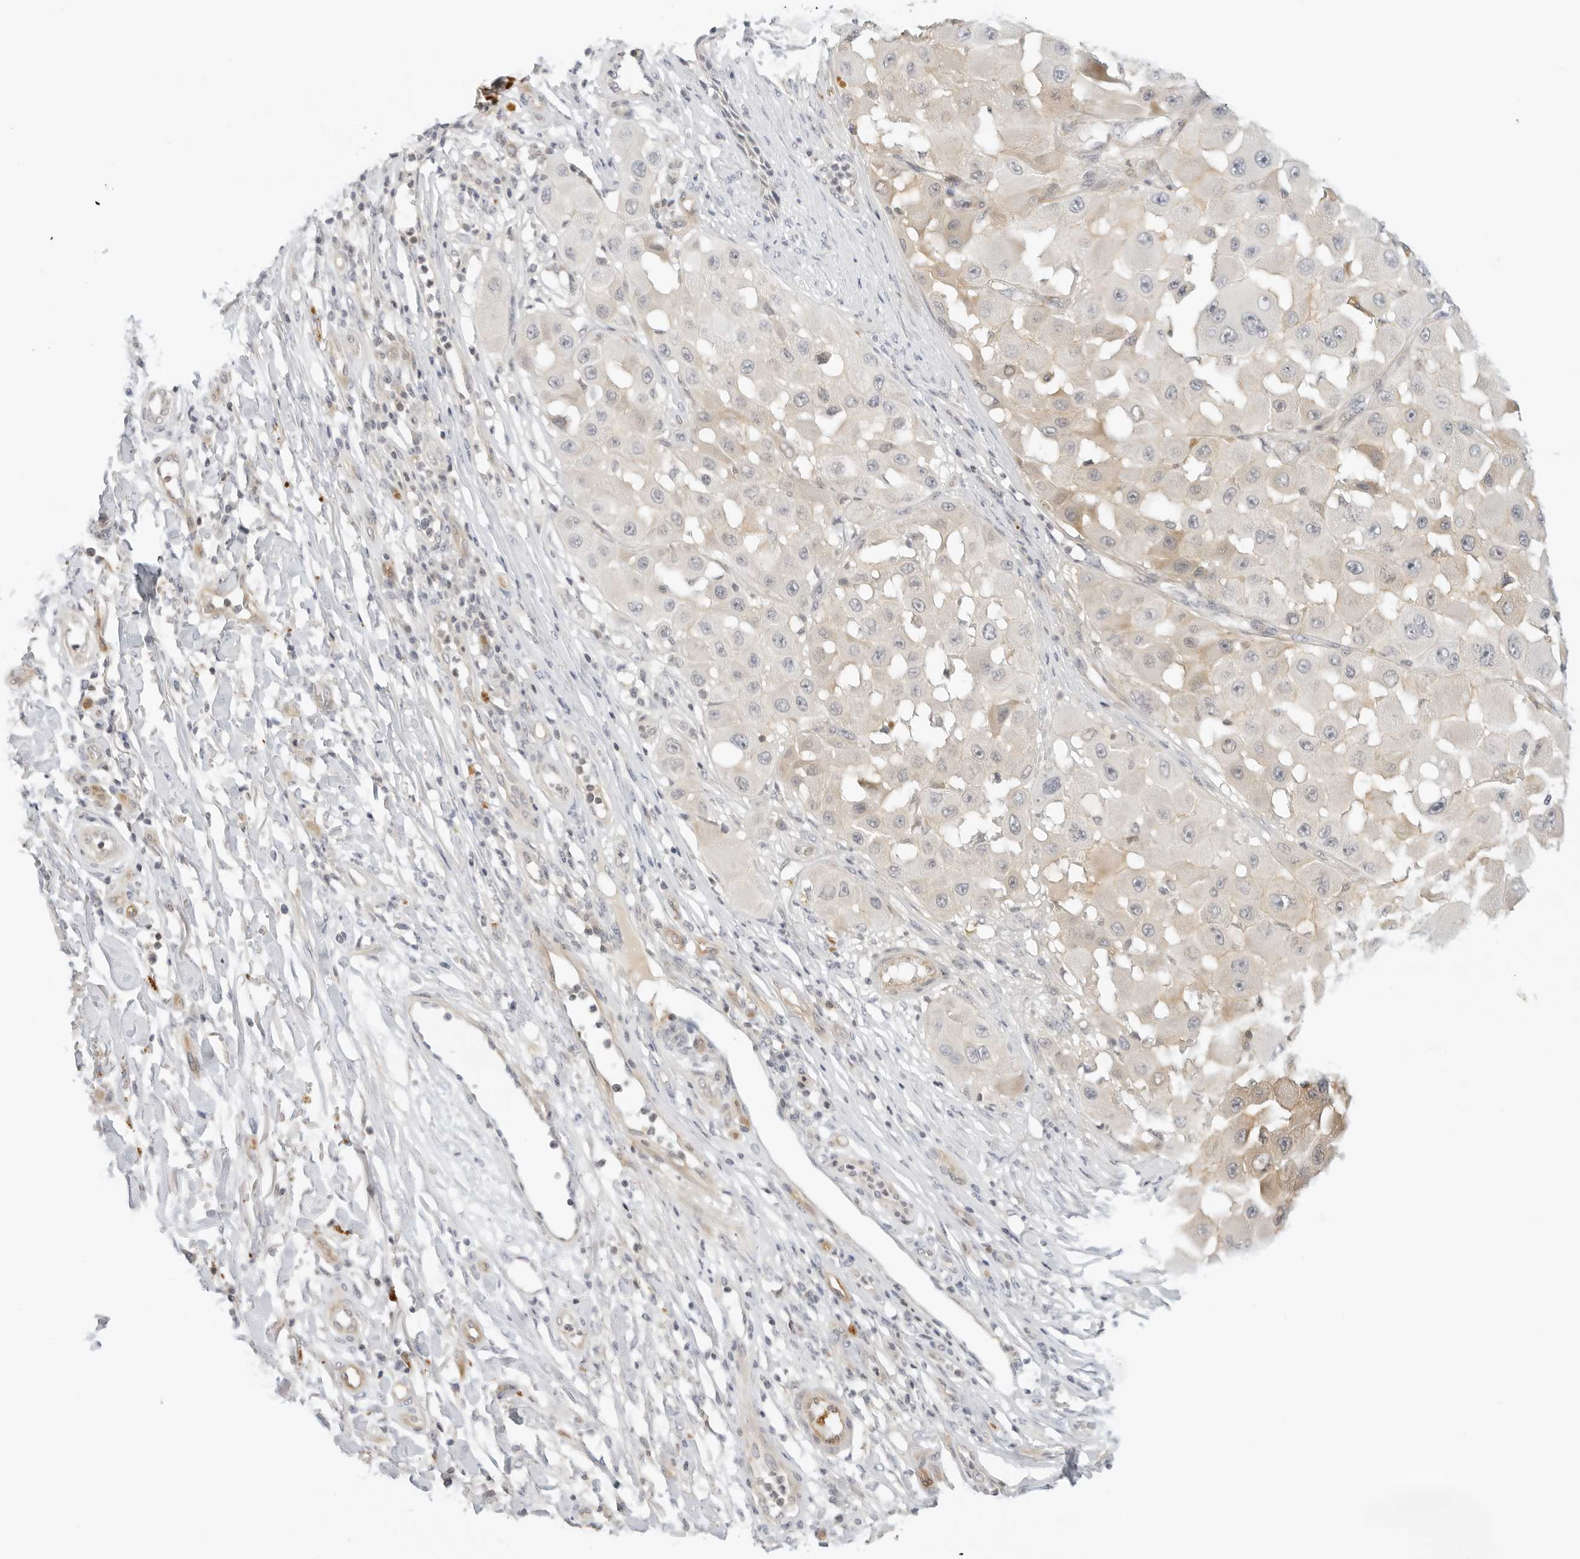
{"staining": {"intensity": "weak", "quantity": "<25%", "location": "cytoplasmic/membranous"}, "tissue": "melanoma", "cell_type": "Tumor cells", "image_type": "cancer", "snomed": [{"axis": "morphology", "description": "Malignant melanoma, NOS"}, {"axis": "topography", "description": "Skin"}], "caption": "High power microscopy photomicrograph of an immunohistochemistry photomicrograph of malignant melanoma, revealing no significant expression in tumor cells.", "gene": "OSCP1", "patient": {"sex": "female", "age": 81}}